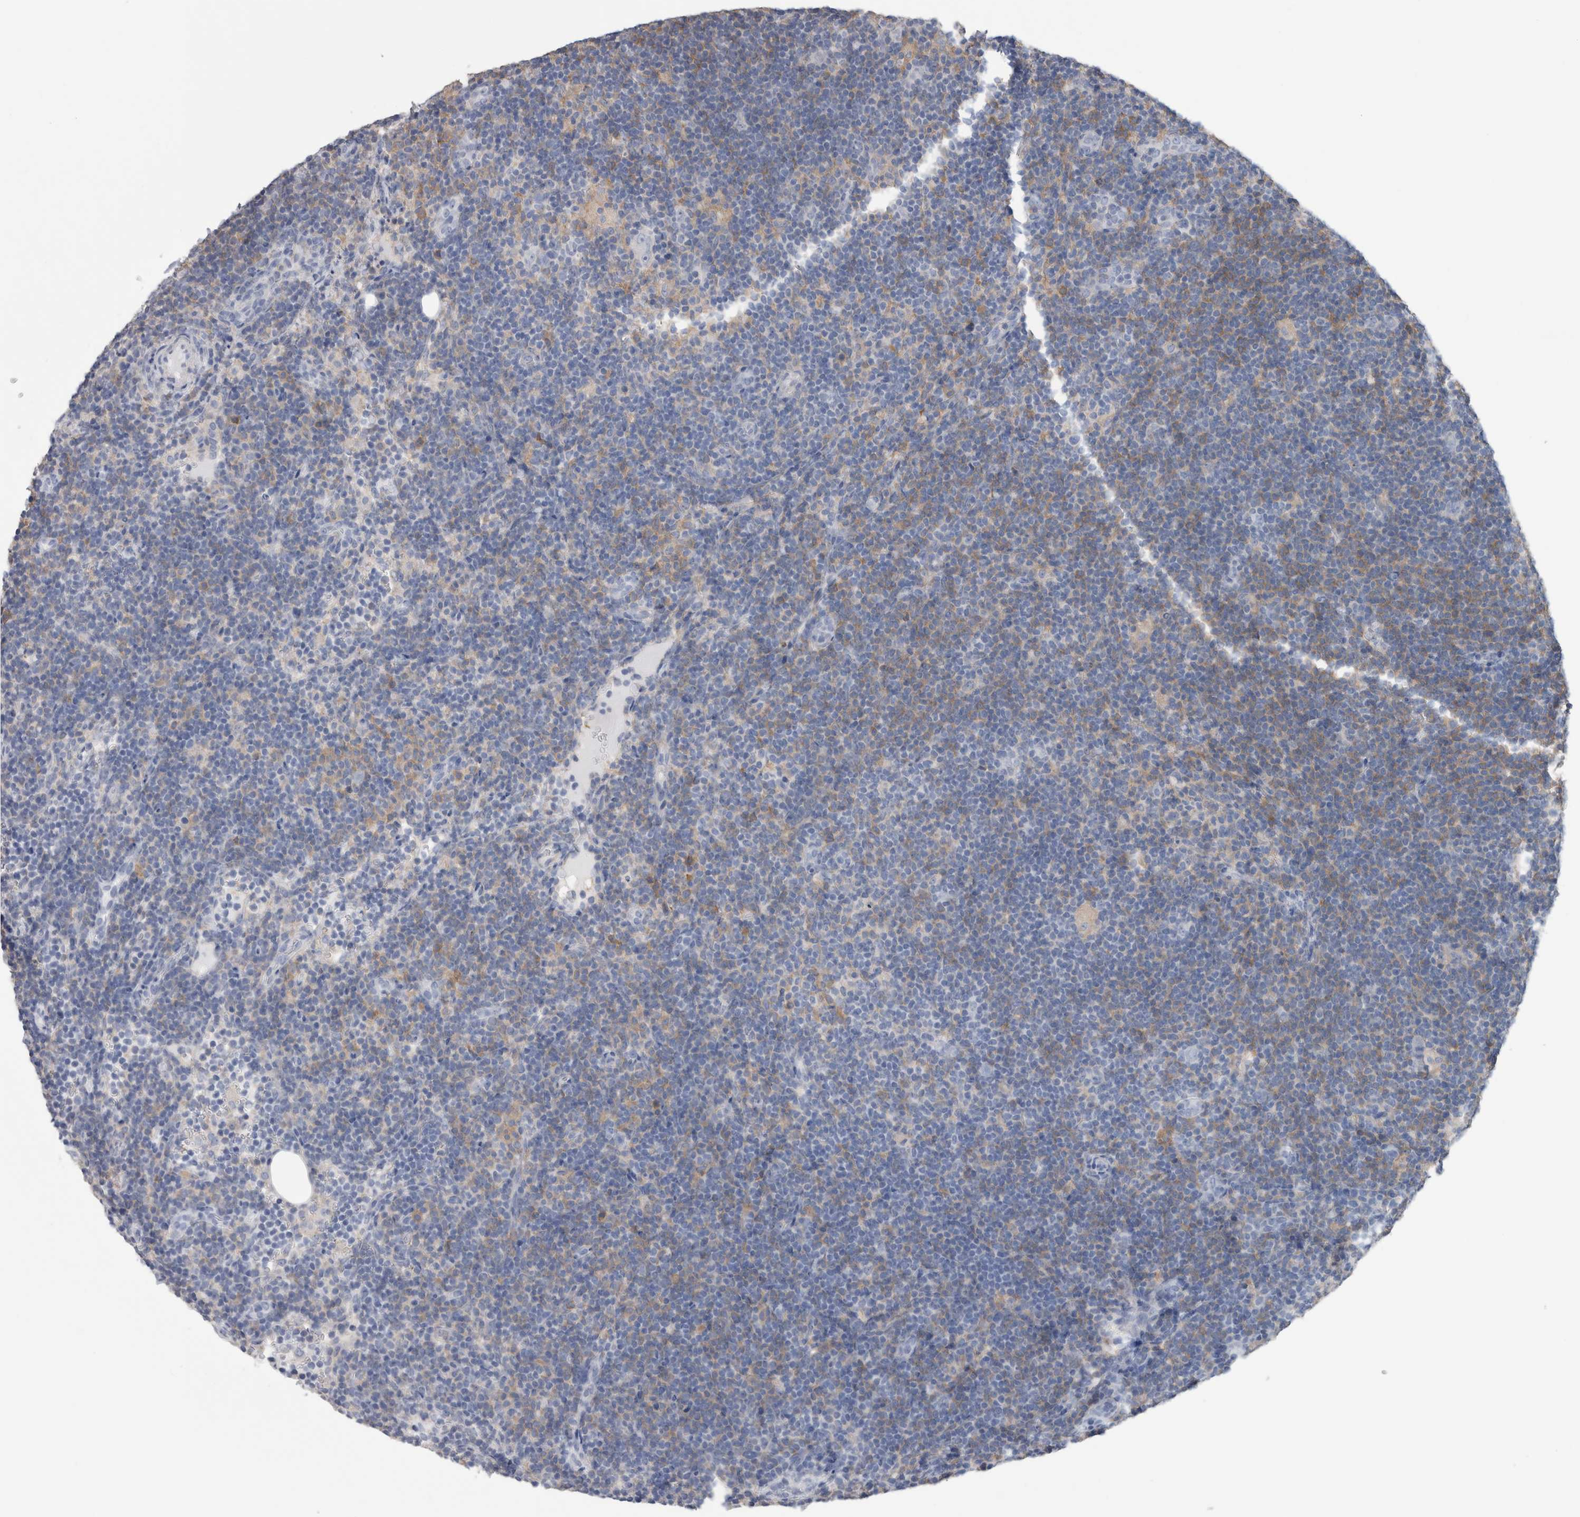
{"staining": {"intensity": "negative", "quantity": "none", "location": "none"}, "tissue": "lymphoma", "cell_type": "Tumor cells", "image_type": "cancer", "snomed": [{"axis": "morphology", "description": "Hodgkin's disease, NOS"}, {"axis": "topography", "description": "Lymph node"}], "caption": "High magnification brightfield microscopy of Hodgkin's disease stained with DAB (3,3'-diaminobenzidine) (brown) and counterstained with hematoxylin (blue): tumor cells show no significant staining.", "gene": "SCRN1", "patient": {"sex": "female", "age": 57}}